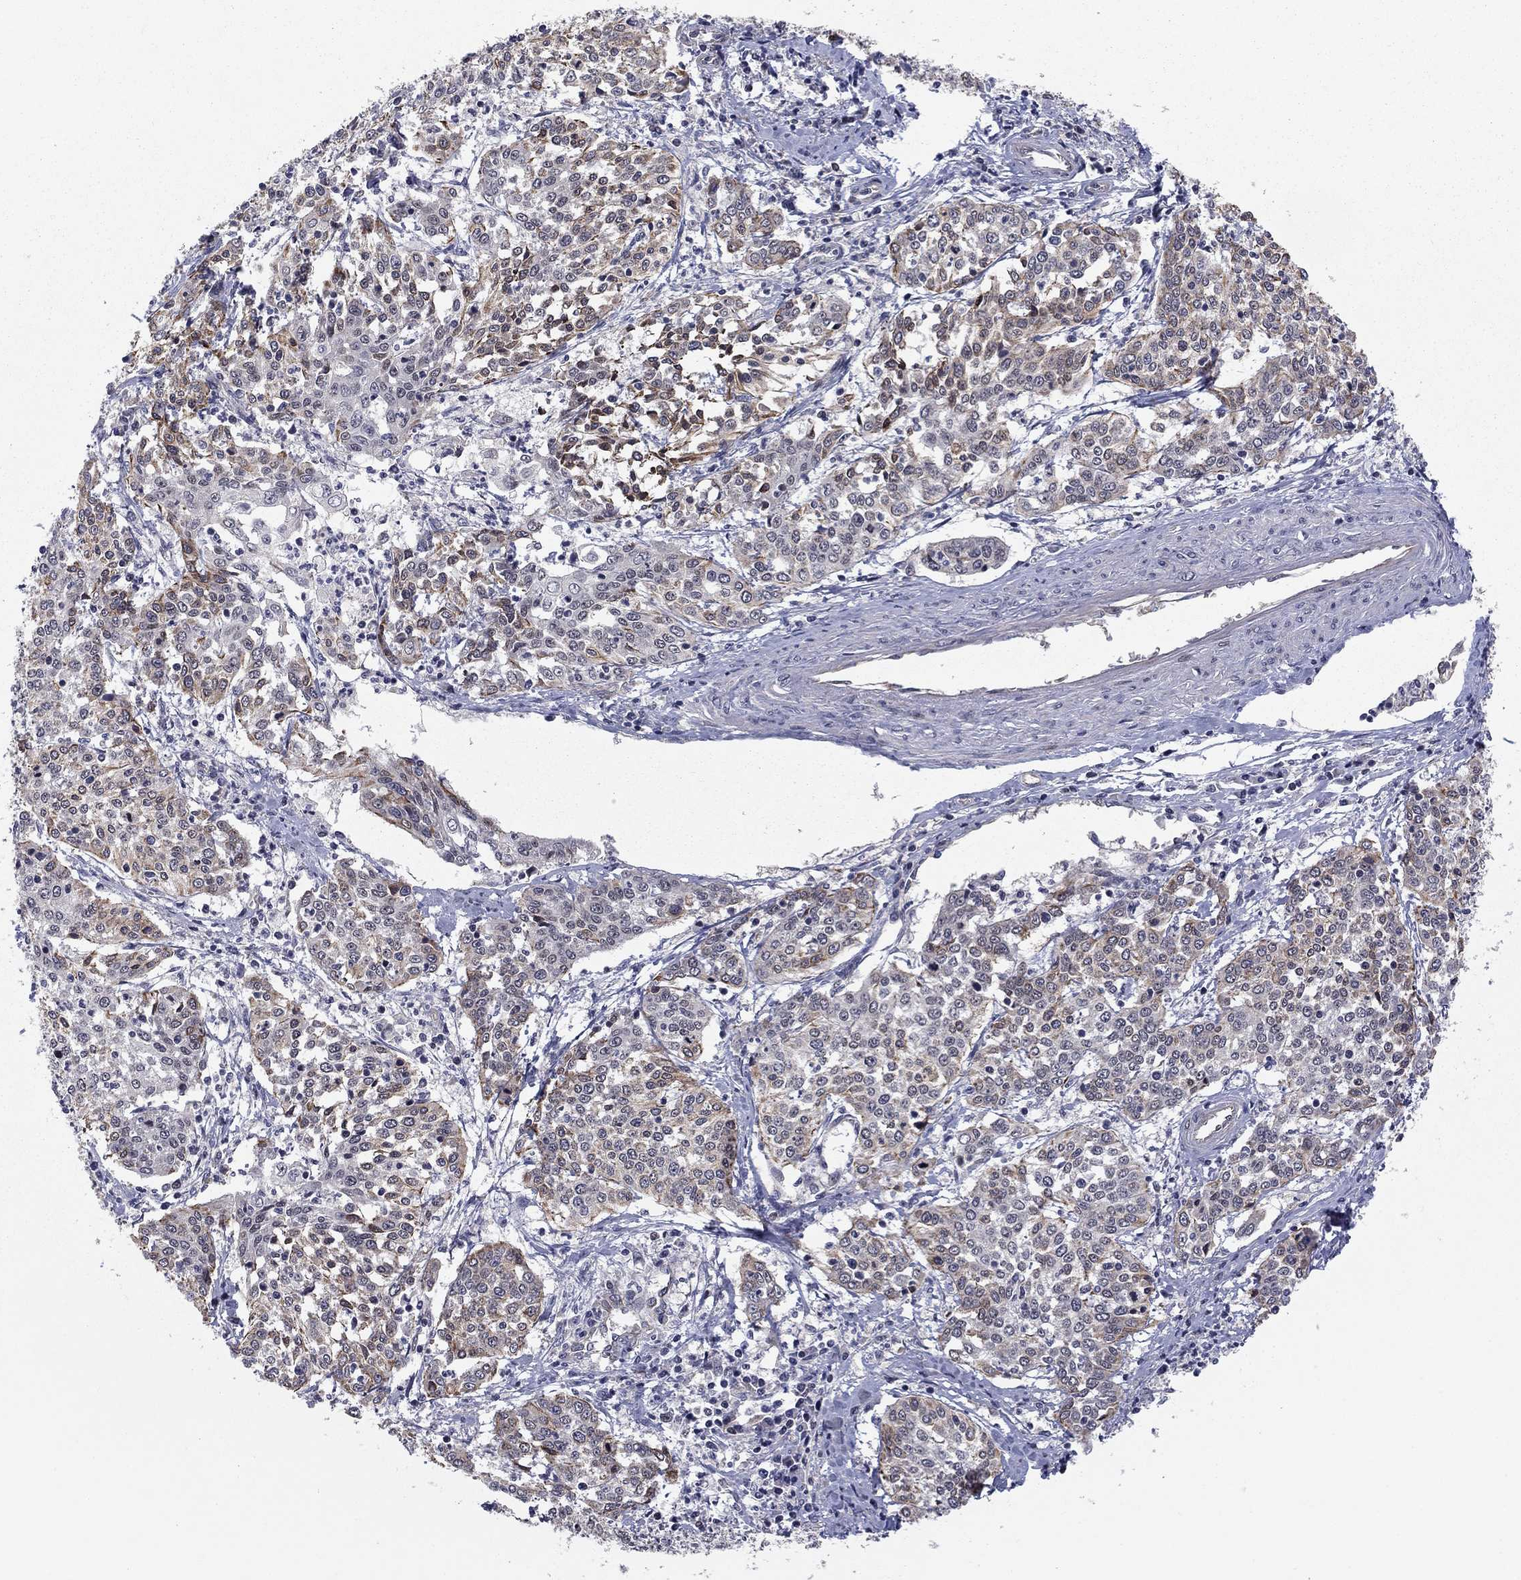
{"staining": {"intensity": "moderate", "quantity": "<25%", "location": "cytoplasmic/membranous"}, "tissue": "cervical cancer", "cell_type": "Tumor cells", "image_type": "cancer", "snomed": [{"axis": "morphology", "description": "Squamous cell carcinoma, NOS"}, {"axis": "topography", "description": "Cervix"}], "caption": "This is a photomicrograph of immunohistochemistry (IHC) staining of squamous cell carcinoma (cervical), which shows moderate expression in the cytoplasmic/membranous of tumor cells.", "gene": "BCL11A", "patient": {"sex": "female", "age": 41}}